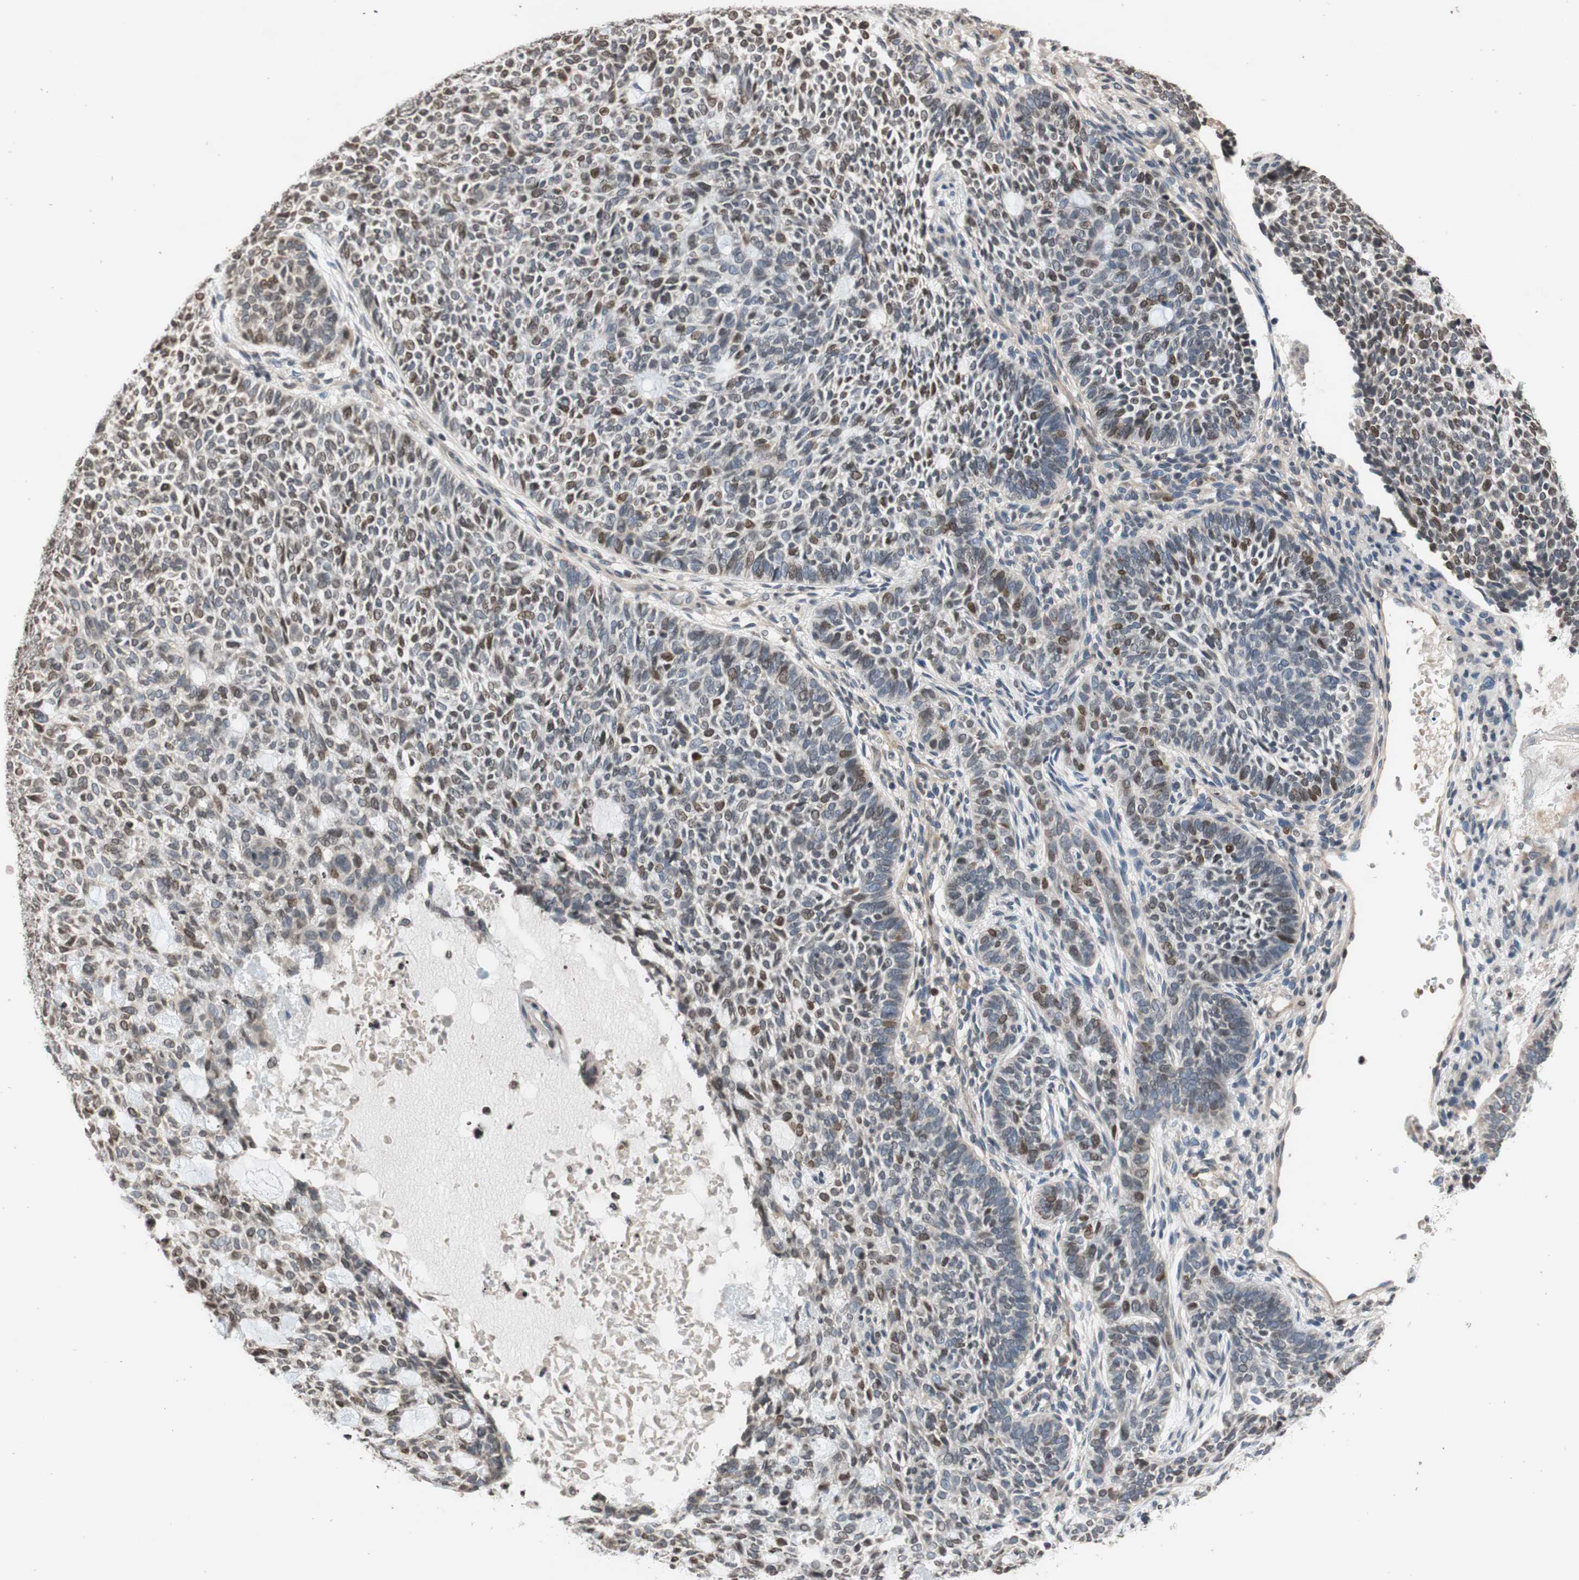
{"staining": {"intensity": "moderate", "quantity": "25%-75%", "location": "nuclear"}, "tissue": "skin cancer", "cell_type": "Tumor cells", "image_type": "cancer", "snomed": [{"axis": "morphology", "description": "Basal cell carcinoma"}, {"axis": "topography", "description": "Skin"}], "caption": "Human skin cancer stained with a brown dye exhibits moderate nuclear positive positivity in approximately 25%-75% of tumor cells.", "gene": "MCM6", "patient": {"sex": "male", "age": 87}}